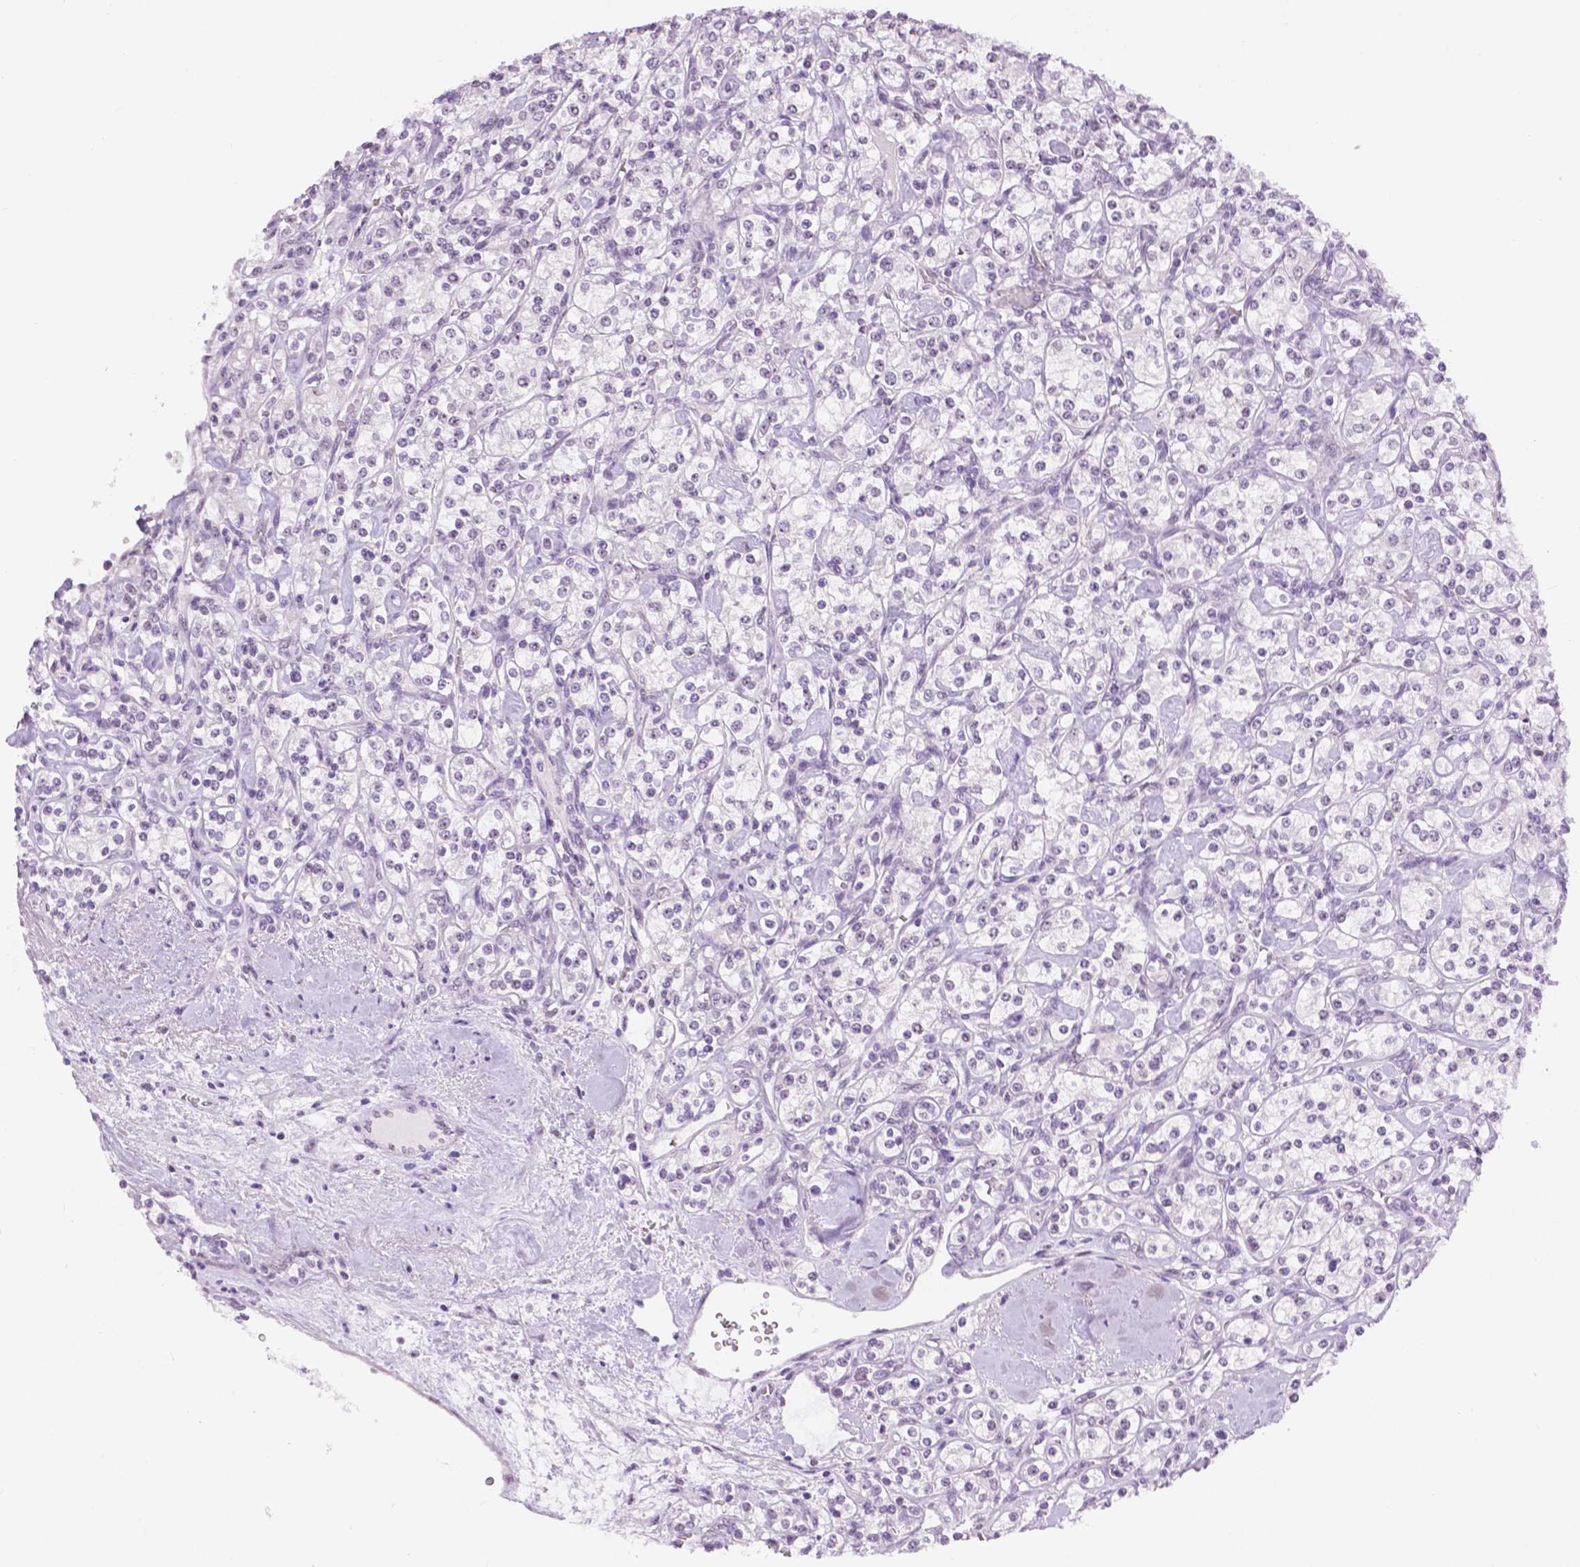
{"staining": {"intensity": "negative", "quantity": "none", "location": "none"}, "tissue": "renal cancer", "cell_type": "Tumor cells", "image_type": "cancer", "snomed": [{"axis": "morphology", "description": "Adenocarcinoma, NOS"}, {"axis": "topography", "description": "Kidney"}], "caption": "High magnification brightfield microscopy of adenocarcinoma (renal) stained with DAB (brown) and counterstained with hematoxylin (blue): tumor cells show no significant expression.", "gene": "NHP2", "patient": {"sex": "male", "age": 77}}